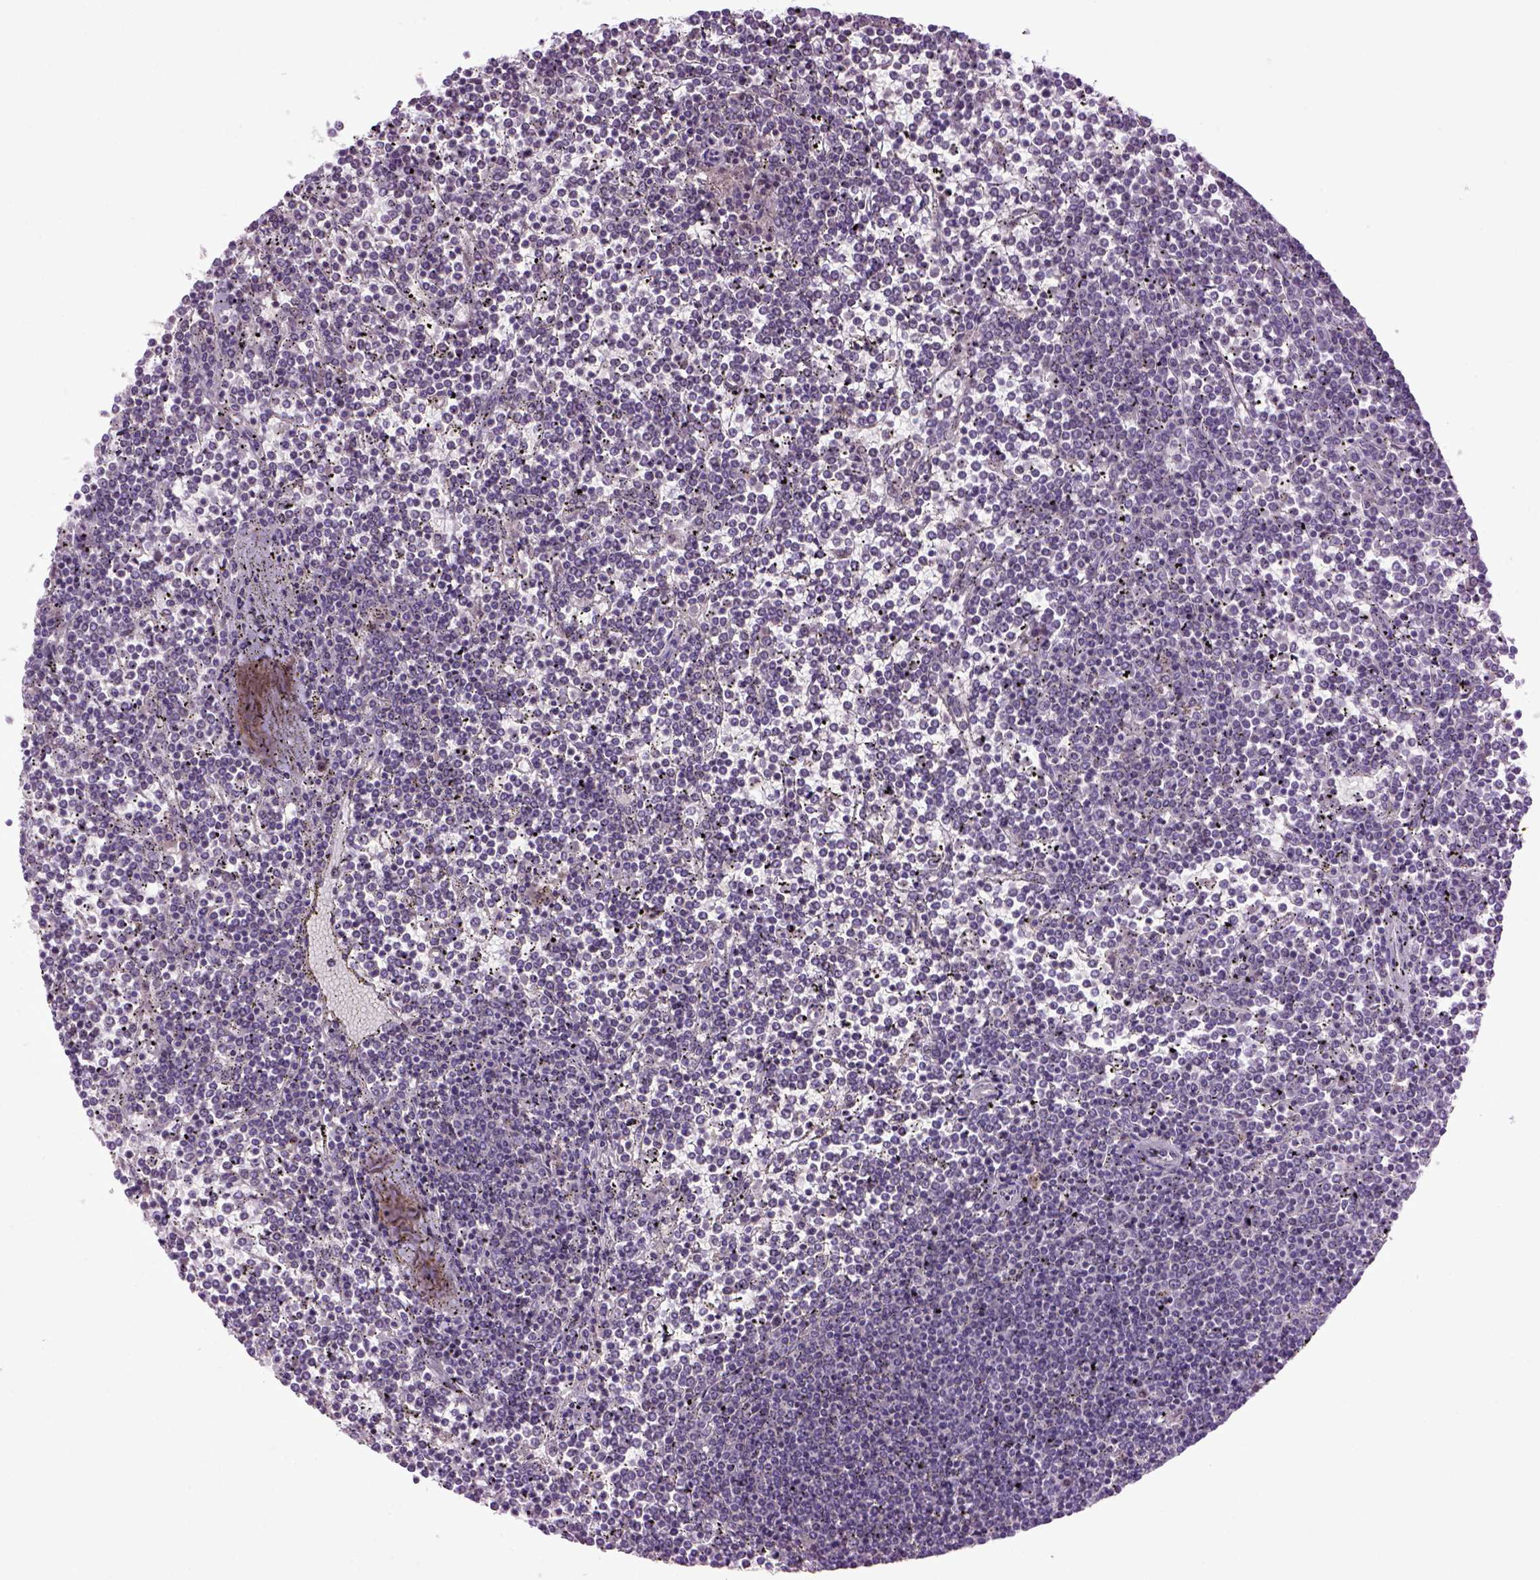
{"staining": {"intensity": "negative", "quantity": "none", "location": "none"}, "tissue": "lymphoma", "cell_type": "Tumor cells", "image_type": "cancer", "snomed": [{"axis": "morphology", "description": "Malignant lymphoma, non-Hodgkin's type, Low grade"}, {"axis": "topography", "description": "Spleen"}], "caption": "IHC micrograph of lymphoma stained for a protein (brown), which displays no positivity in tumor cells.", "gene": "EMILIN3", "patient": {"sex": "female", "age": 19}}